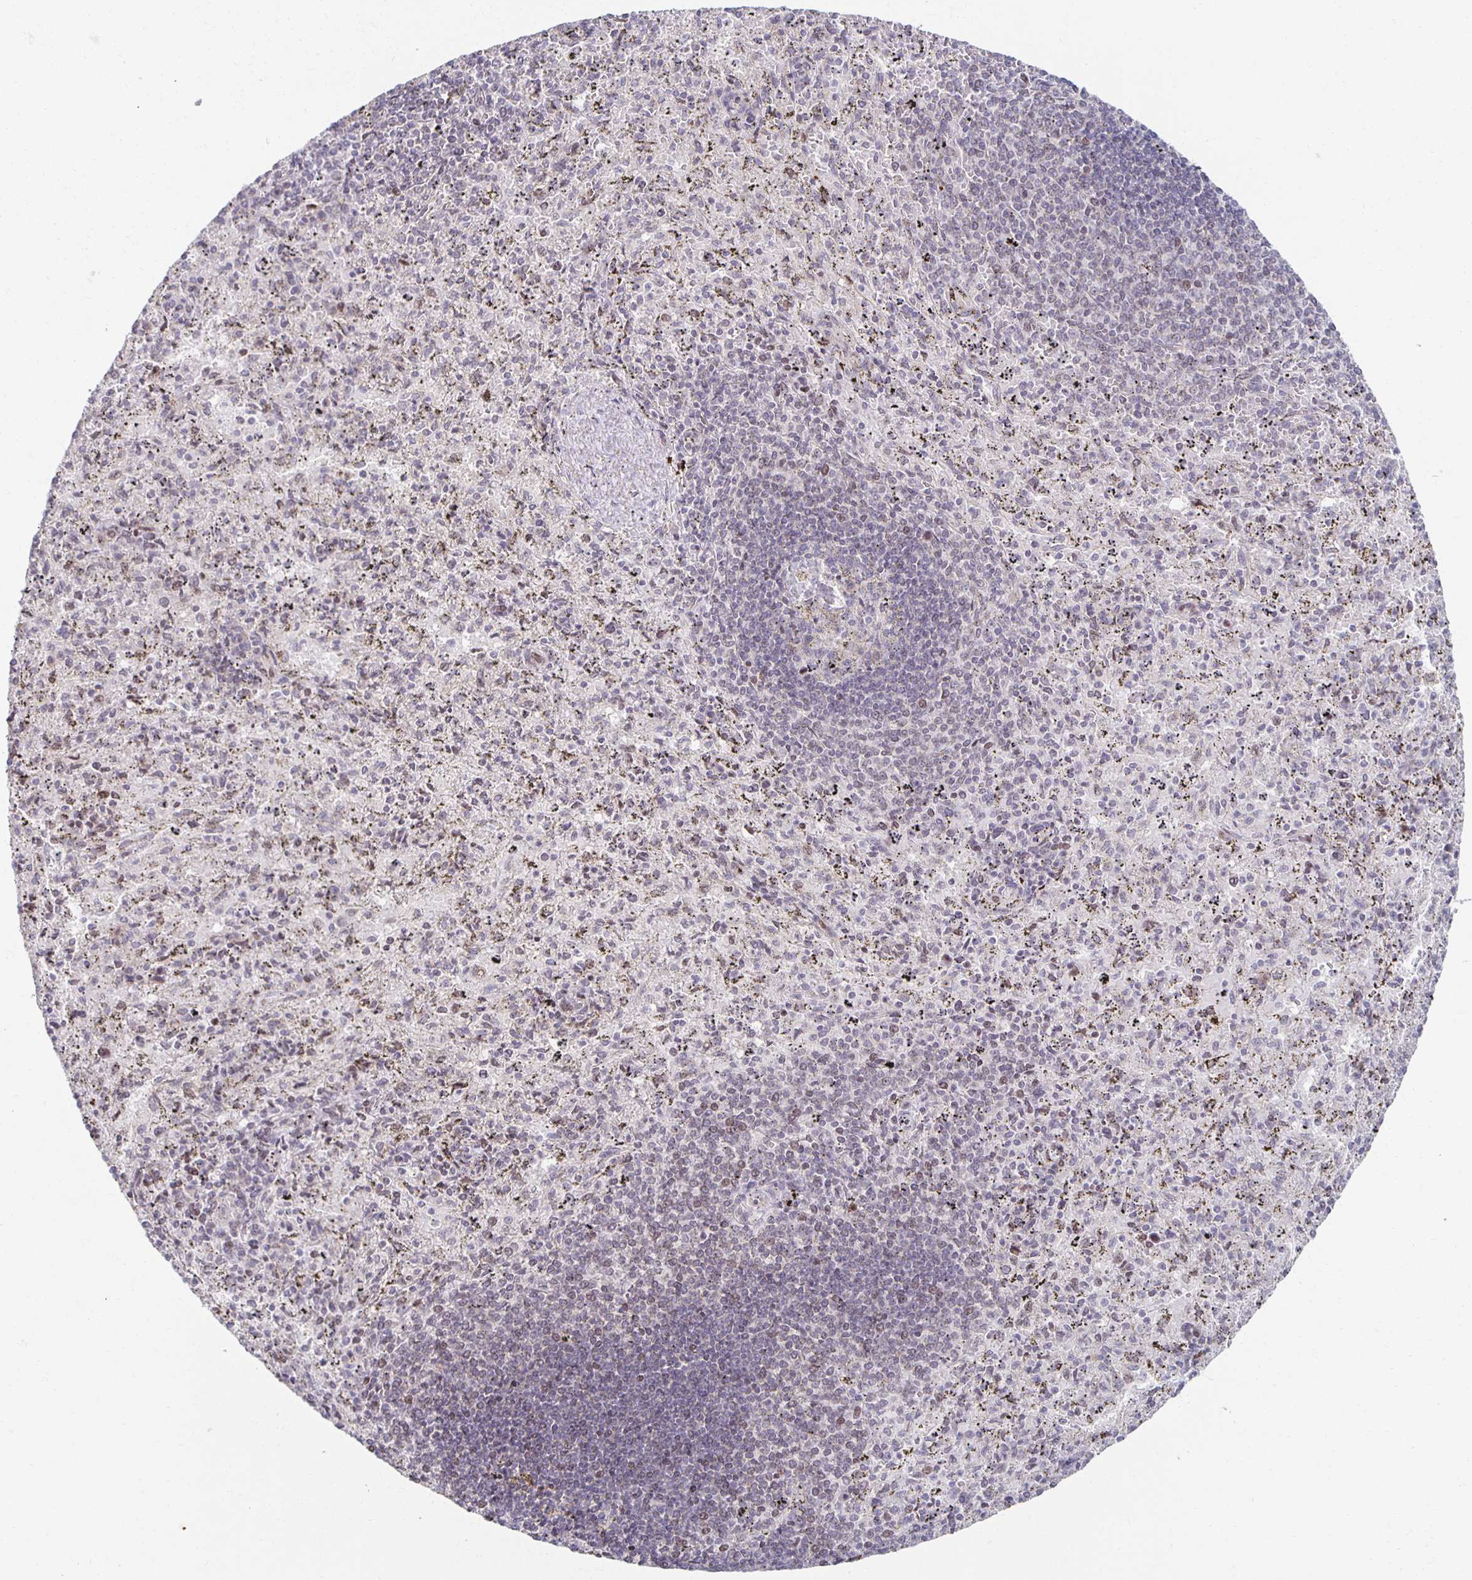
{"staining": {"intensity": "negative", "quantity": "none", "location": "none"}, "tissue": "spleen", "cell_type": "Cells in red pulp", "image_type": "normal", "snomed": [{"axis": "morphology", "description": "Normal tissue, NOS"}, {"axis": "topography", "description": "Spleen"}], "caption": "IHC histopathology image of normal spleen stained for a protein (brown), which exhibits no positivity in cells in red pulp. The staining was performed using DAB (3,3'-diaminobenzidine) to visualize the protein expression in brown, while the nuclei were stained in blue with hematoxylin (Magnification: 20x).", "gene": "HCFC1R1", "patient": {"sex": "male", "age": 57}}